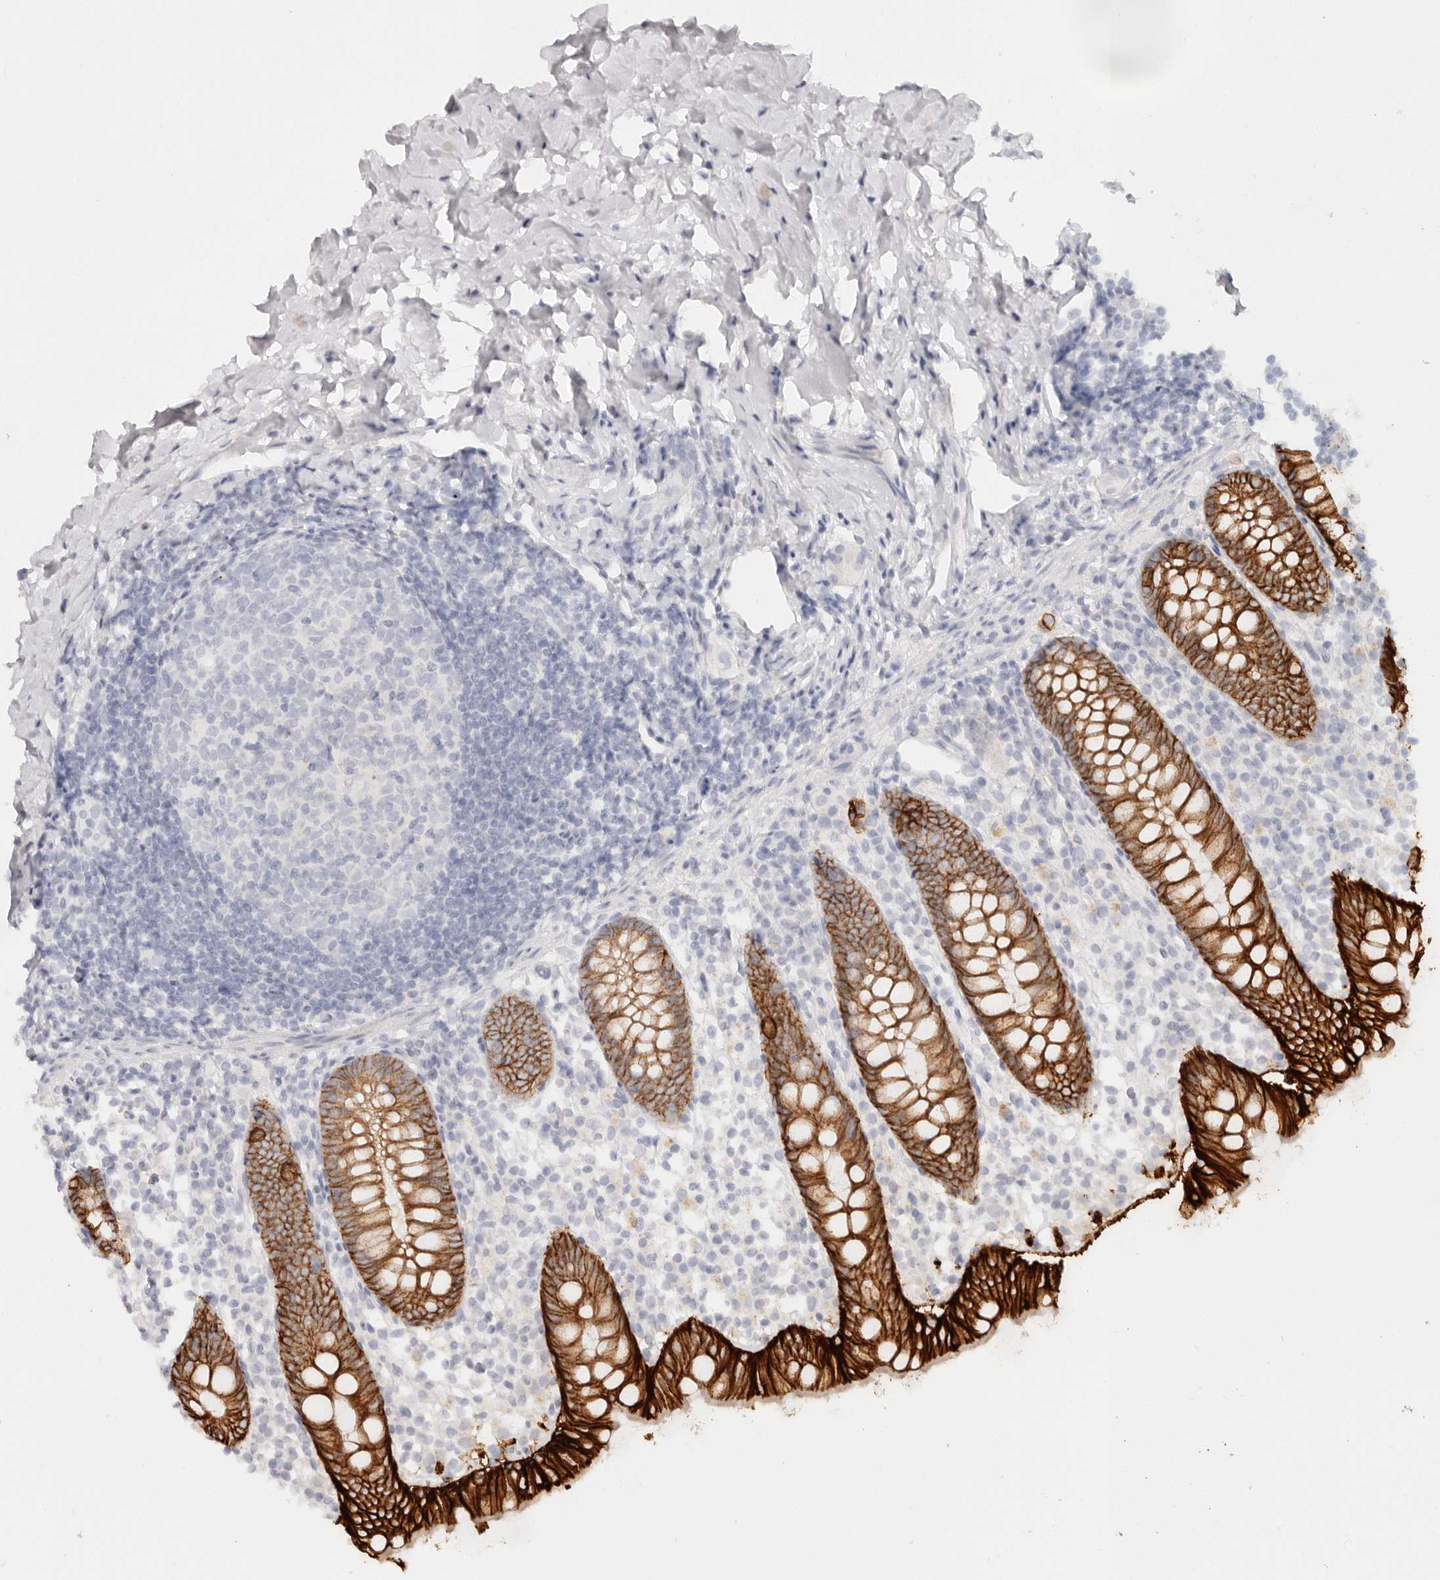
{"staining": {"intensity": "strong", "quantity": ">75%", "location": "cytoplasmic/membranous"}, "tissue": "appendix", "cell_type": "Glandular cells", "image_type": "normal", "snomed": [{"axis": "morphology", "description": "Normal tissue, NOS"}, {"axis": "topography", "description": "Appendix"}], "caption": "The micrograph shows immunohistochemical staining of unremarkable appendix. There is strong cytoplasmic/membranous positivity is present in approximately >75% of glandular cells. Using DAB (3,3'-diaminobenzidine) (brown) and hematoxylin (blue) stains, captured at high magnification using brightfield microscopy.", "gene": "EPCAM", "patient": {"sex": "female", "age": 20}}